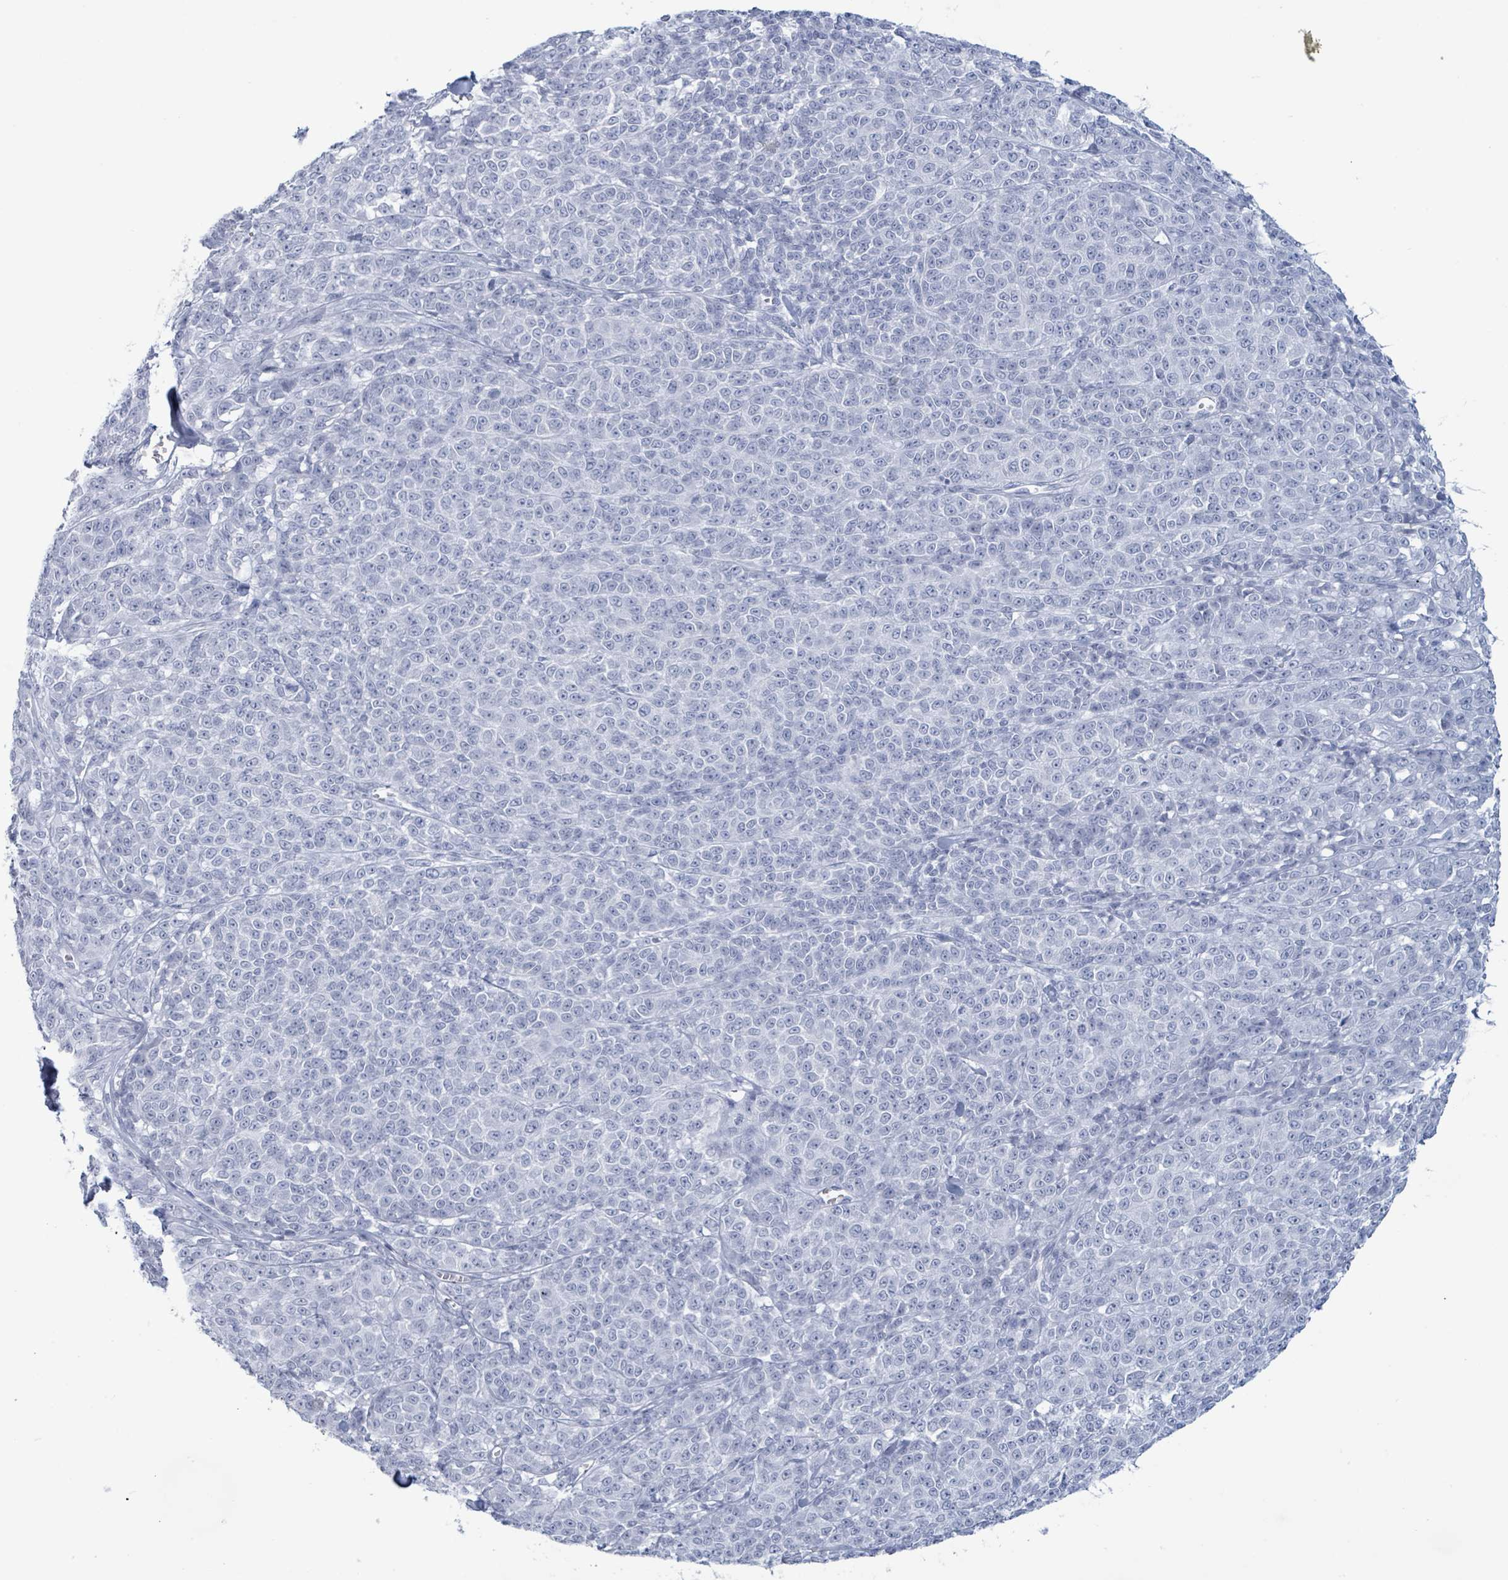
{"staining": {"intensity": "negative", "quantity": "none", "location": "none"}, "tissue": "melanoma", "cell_type": "Tumor cells", "image_type": "cancer", "snomed": [{"axis": "morphology", "description": "Normal tissue, NOS"}, {"axis": "morphology", "description": "Malignant melanoma, NOS"}, {"axis": "topography", "description": "Skin"}], "caption": "Immunohistochemical staining of human melanoma reveals no significant expression in tumor cells. The staining is performed using DAB brown chromogen with nuclei counter-stained in using hematoxylin.", "gene": "KRT8", "patient": {"sex": "female", "age": 34}}